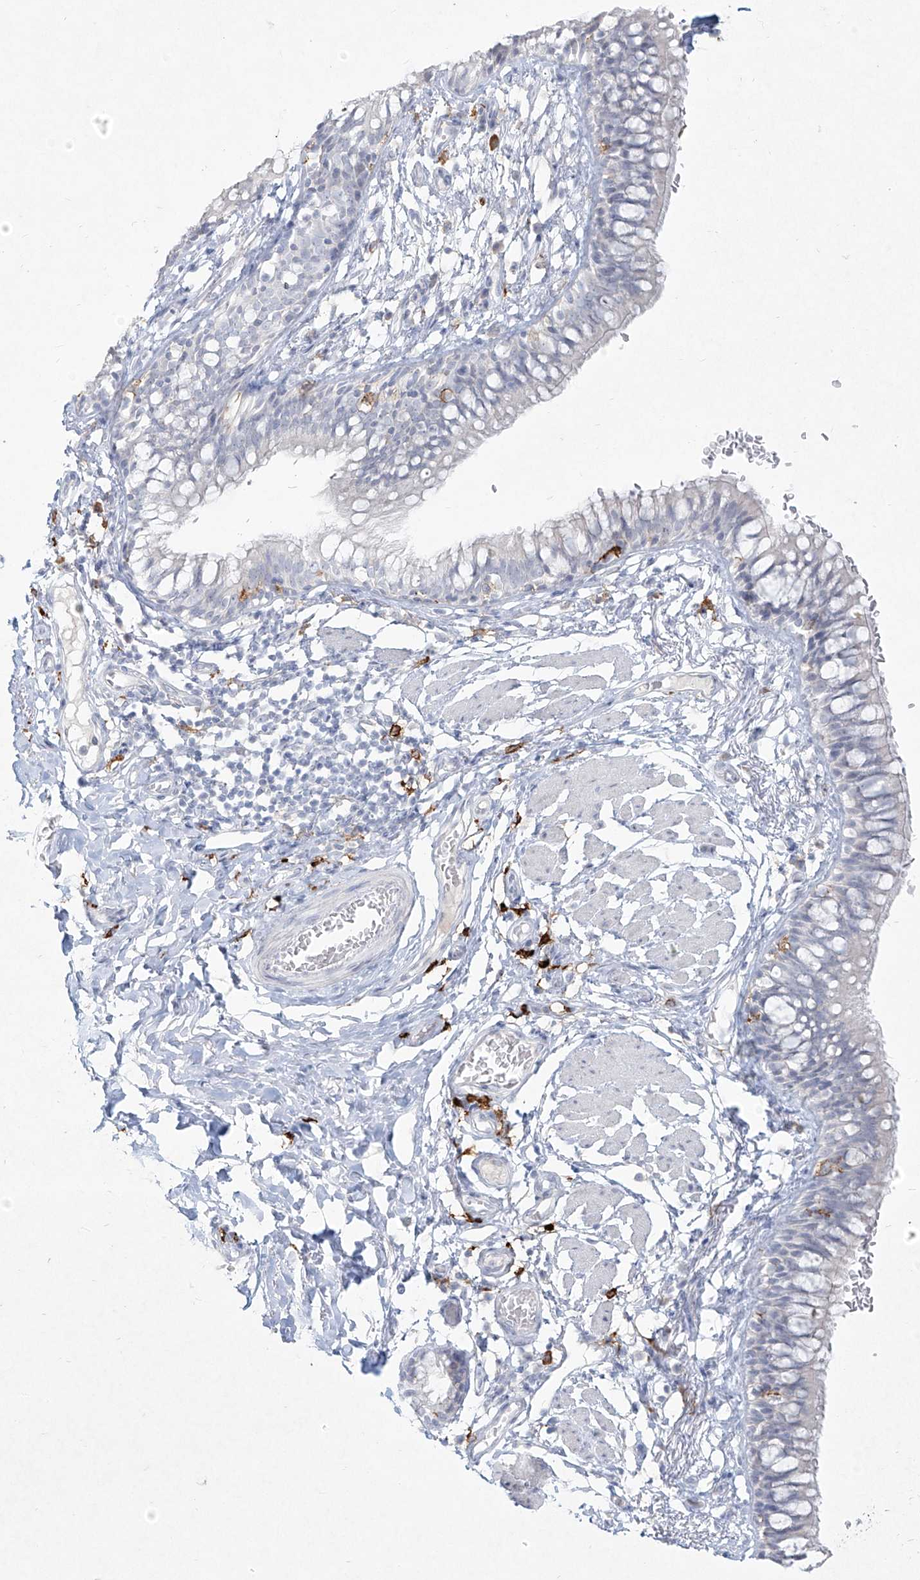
{"staining": {"intensity": "negative", "quantity": "none", "location": "none"}, "tissue": "bronchus", "cell_type": "Respiratory epithelial cells", "image_type": "normal", "snomed": [{"axis": "morphology", "description": "Normal tissue, NOS"}, {"axis": "topography", "description": "Cartilage tissue"}, {"axis": "topography", "description": "Bronchus"}], "caption": "The photomicrograph shows no significant staining in respiratory epithelial cells of bronchus.", "gene": "CD209", "patient": {"sex": "female", "age": 36}}